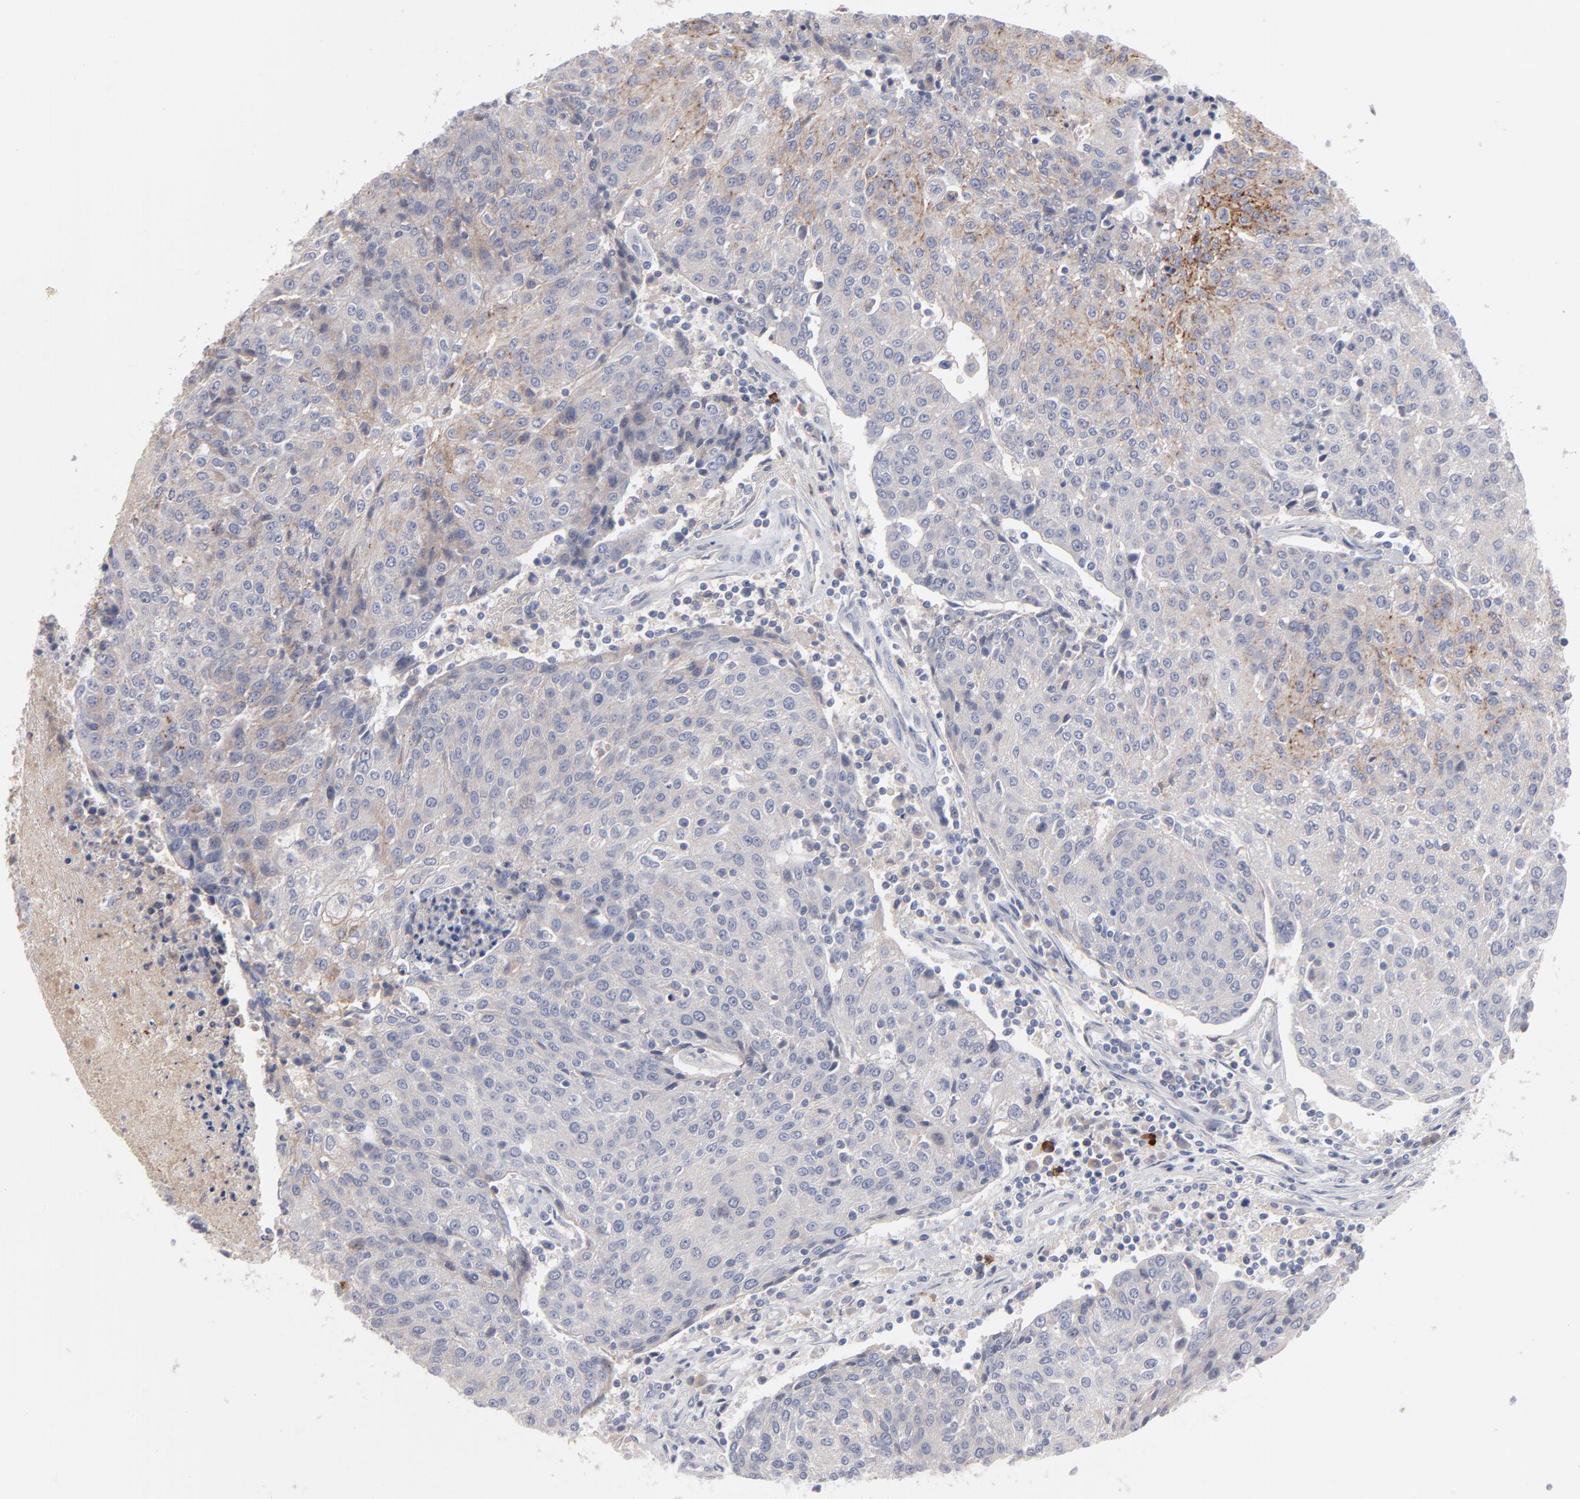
{"staining": {"intensity": "moderate", "quantity": "<25%", "location": "cytoplasmic/membranous"}, "tissue": "urothelial cancer", "cell_type": "Tumor cells", "image_type": "cancer", "snomed": [{"axis": "morphology", "description": "Urothelial carcinoma, High grade"}, {"axis": "topography", "description": "Urinary bladder"}], "caption": "IHC photomicrograph of urothelial carcinoma (high-grade) stained for a protein (brown), which reveals low levels of moderate cytoplasmic/membranous positivity in approximately <25% of tumor cells.", "gene": "CCR3", "patient": {"sex": "female", "age": 85}}